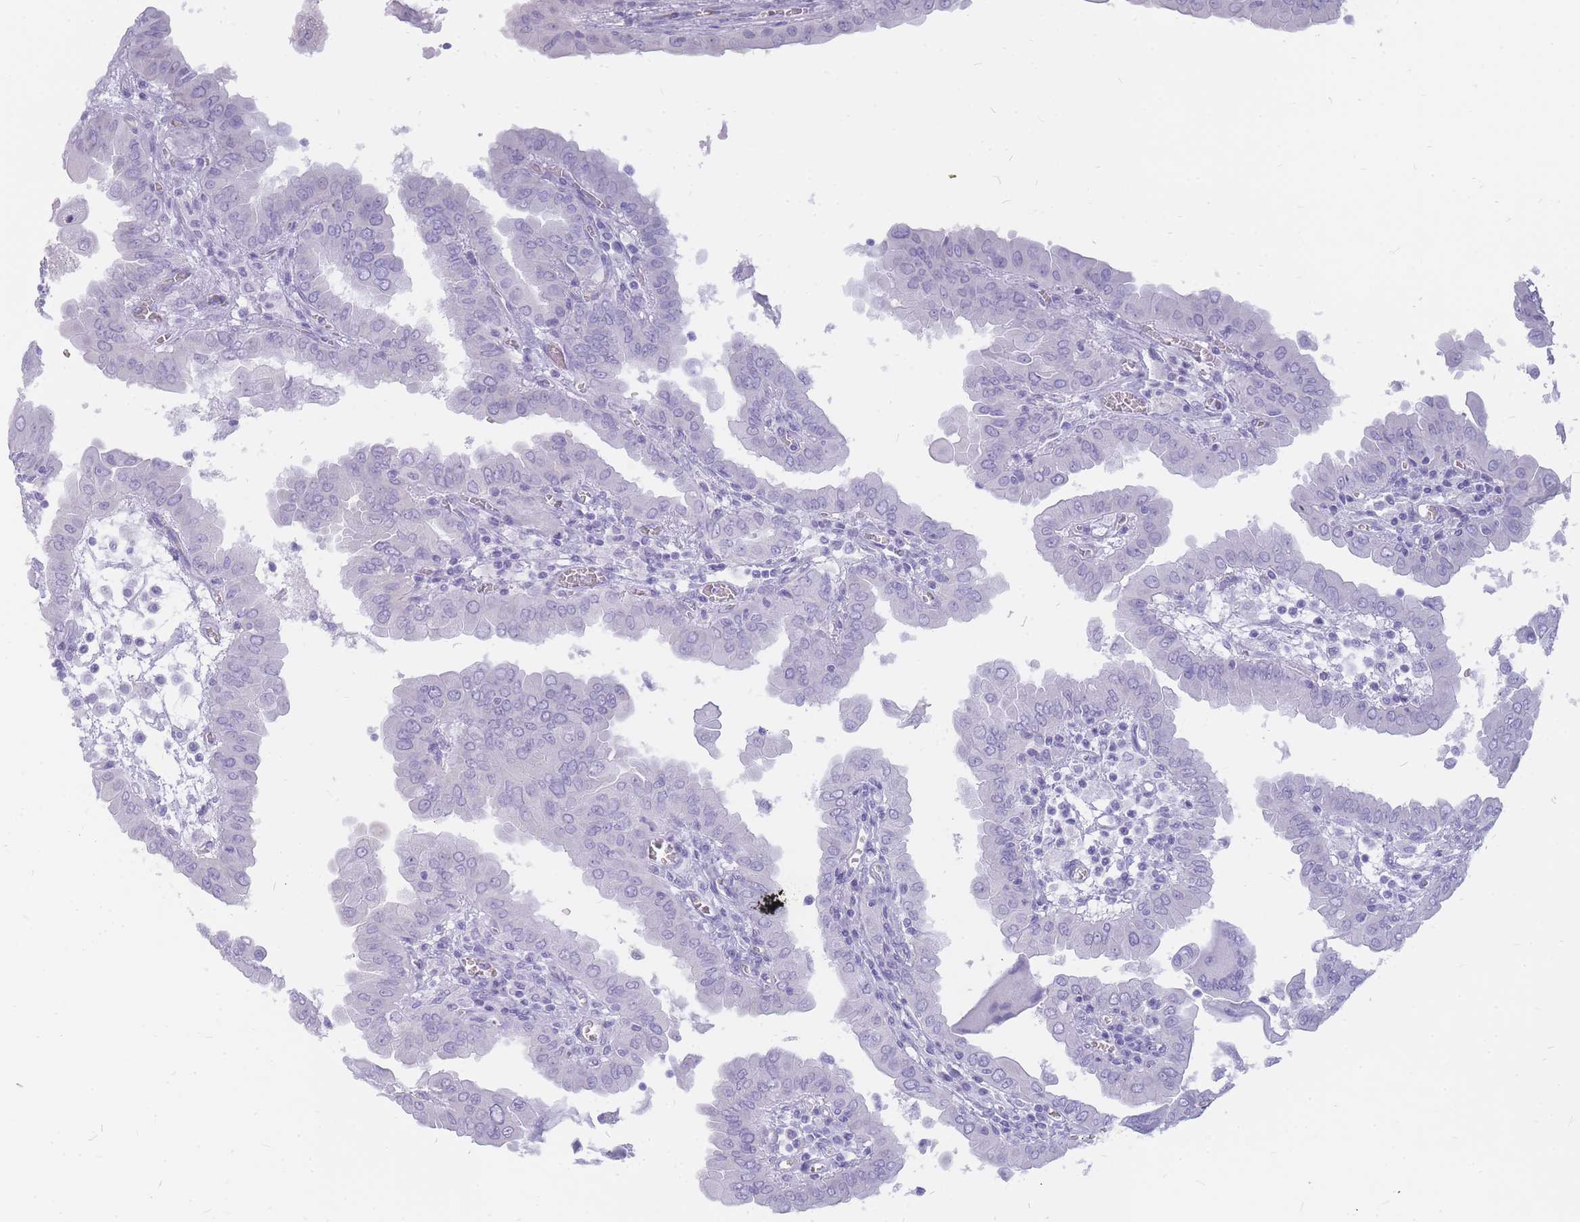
{"staining": {"intensity": "negative", "quantity": "none", "location": "none"}, "tissue": "thyroid cancer", "cell_type": "Tumor cells", "image_type": "cancer", "snomed": [{"axis": "morphology", "description": "Papillary adenocarcinoma, NOS"}, {"axis": "topography", "description": "Thyroid gland"}], "caption": "IHC photomicrograph of neoplastic tissue: thyroid cancer stained with DAB exhibits no significant protein staining in tumor cells.", "gene": "INS", "patient": {"sex": "male", "age": 33}}